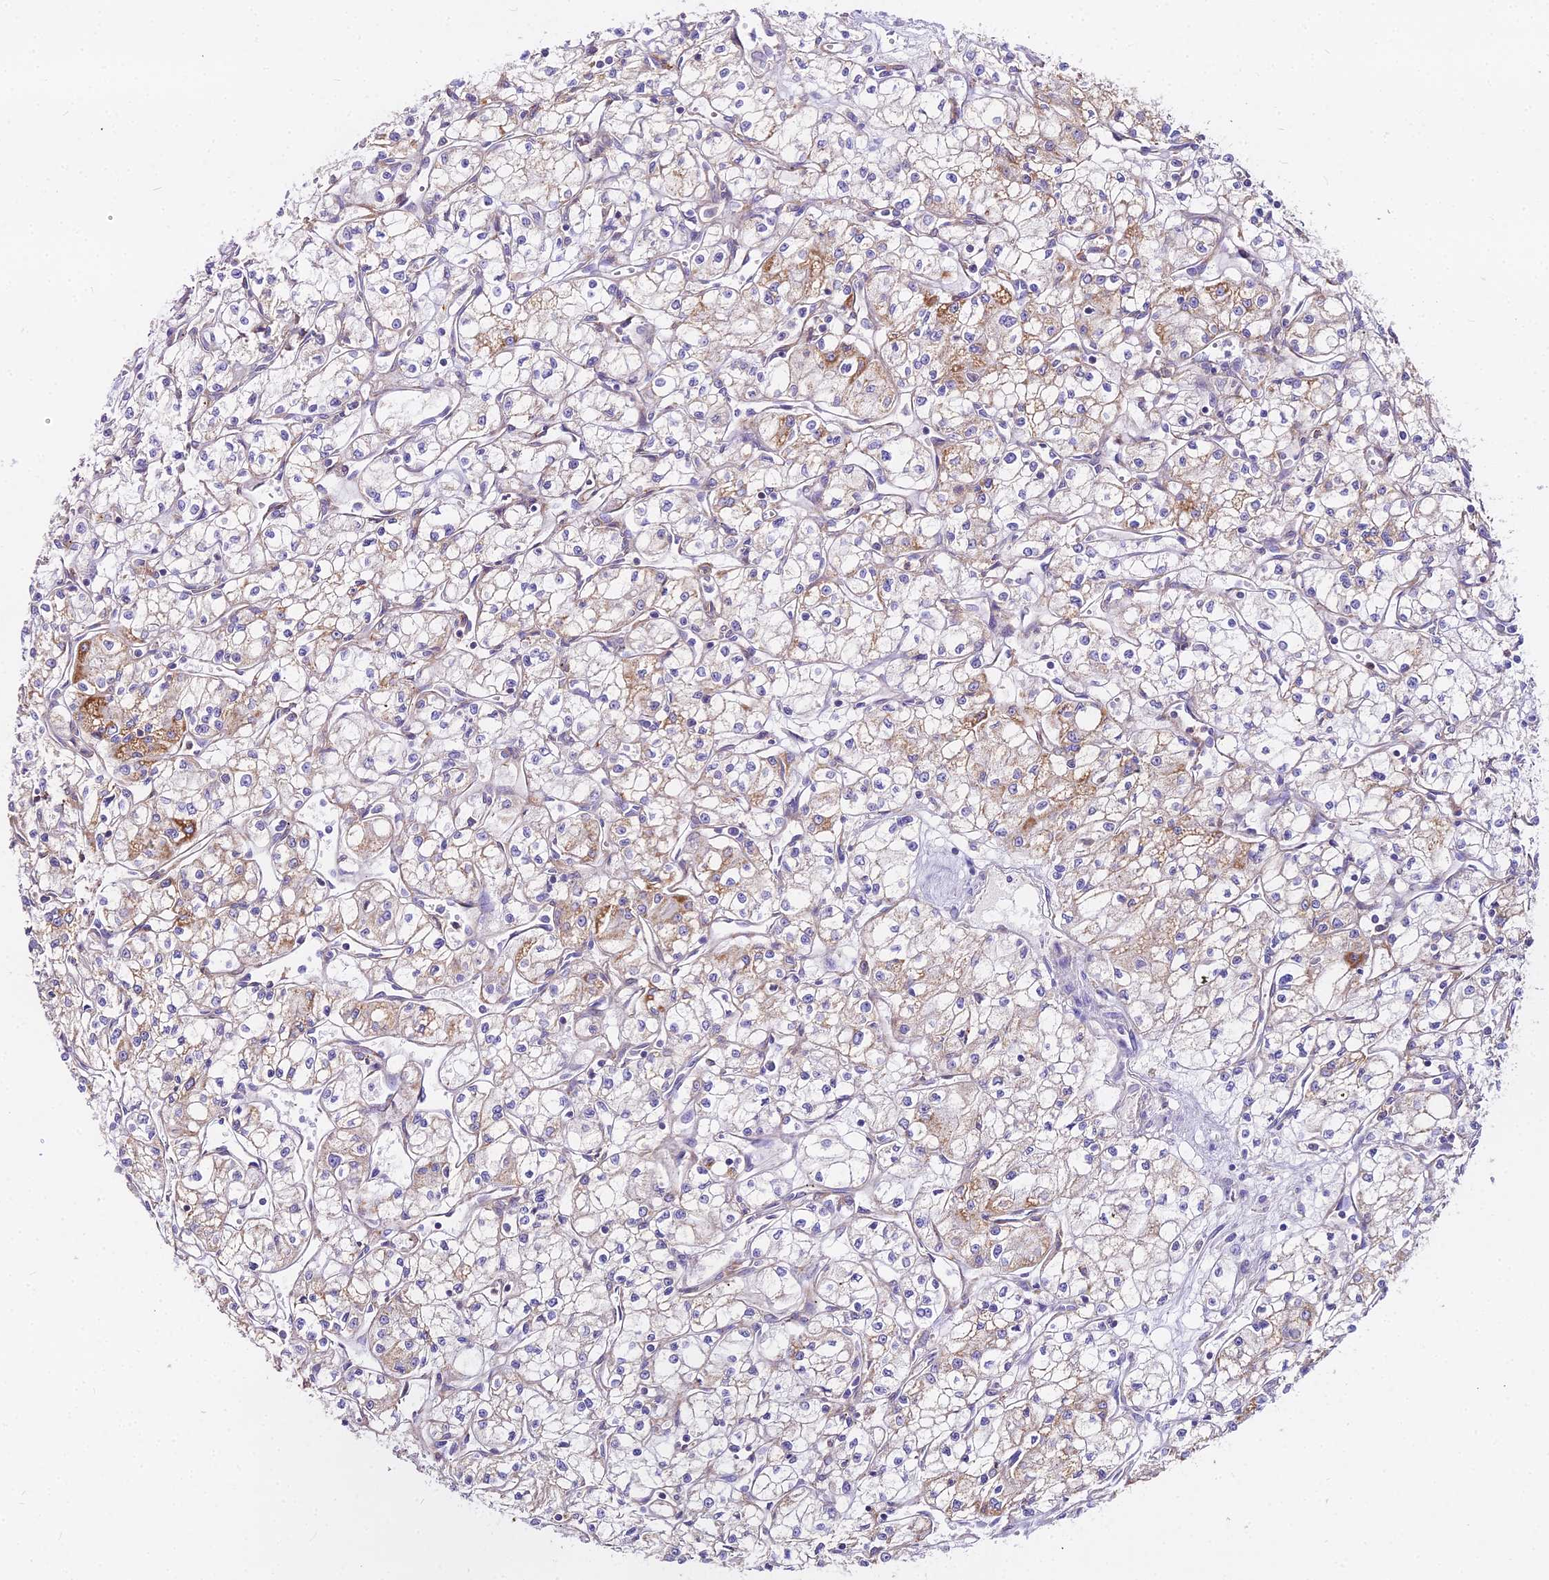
{"staining": {"intensity": "moderate", "quantity": "<25%", "location": "cytoplasmic/membranous"}, "tissue": "renal cancer", "cell_type": "Tumor cells", "image_type": "cancer", "snomed": [{"axis": "morphology", "description": "Adenocarcinoma, NOS"}, {"axis": "topography", "description": "Kidney"}], "caption": "Moderate cytoplasmic/membranous staining is appreciated in approximately <25% of tumor cells in renal adenocarcinoma.", "gene": "GLYAT", "patient": {"sex": "male", "age": 59}}